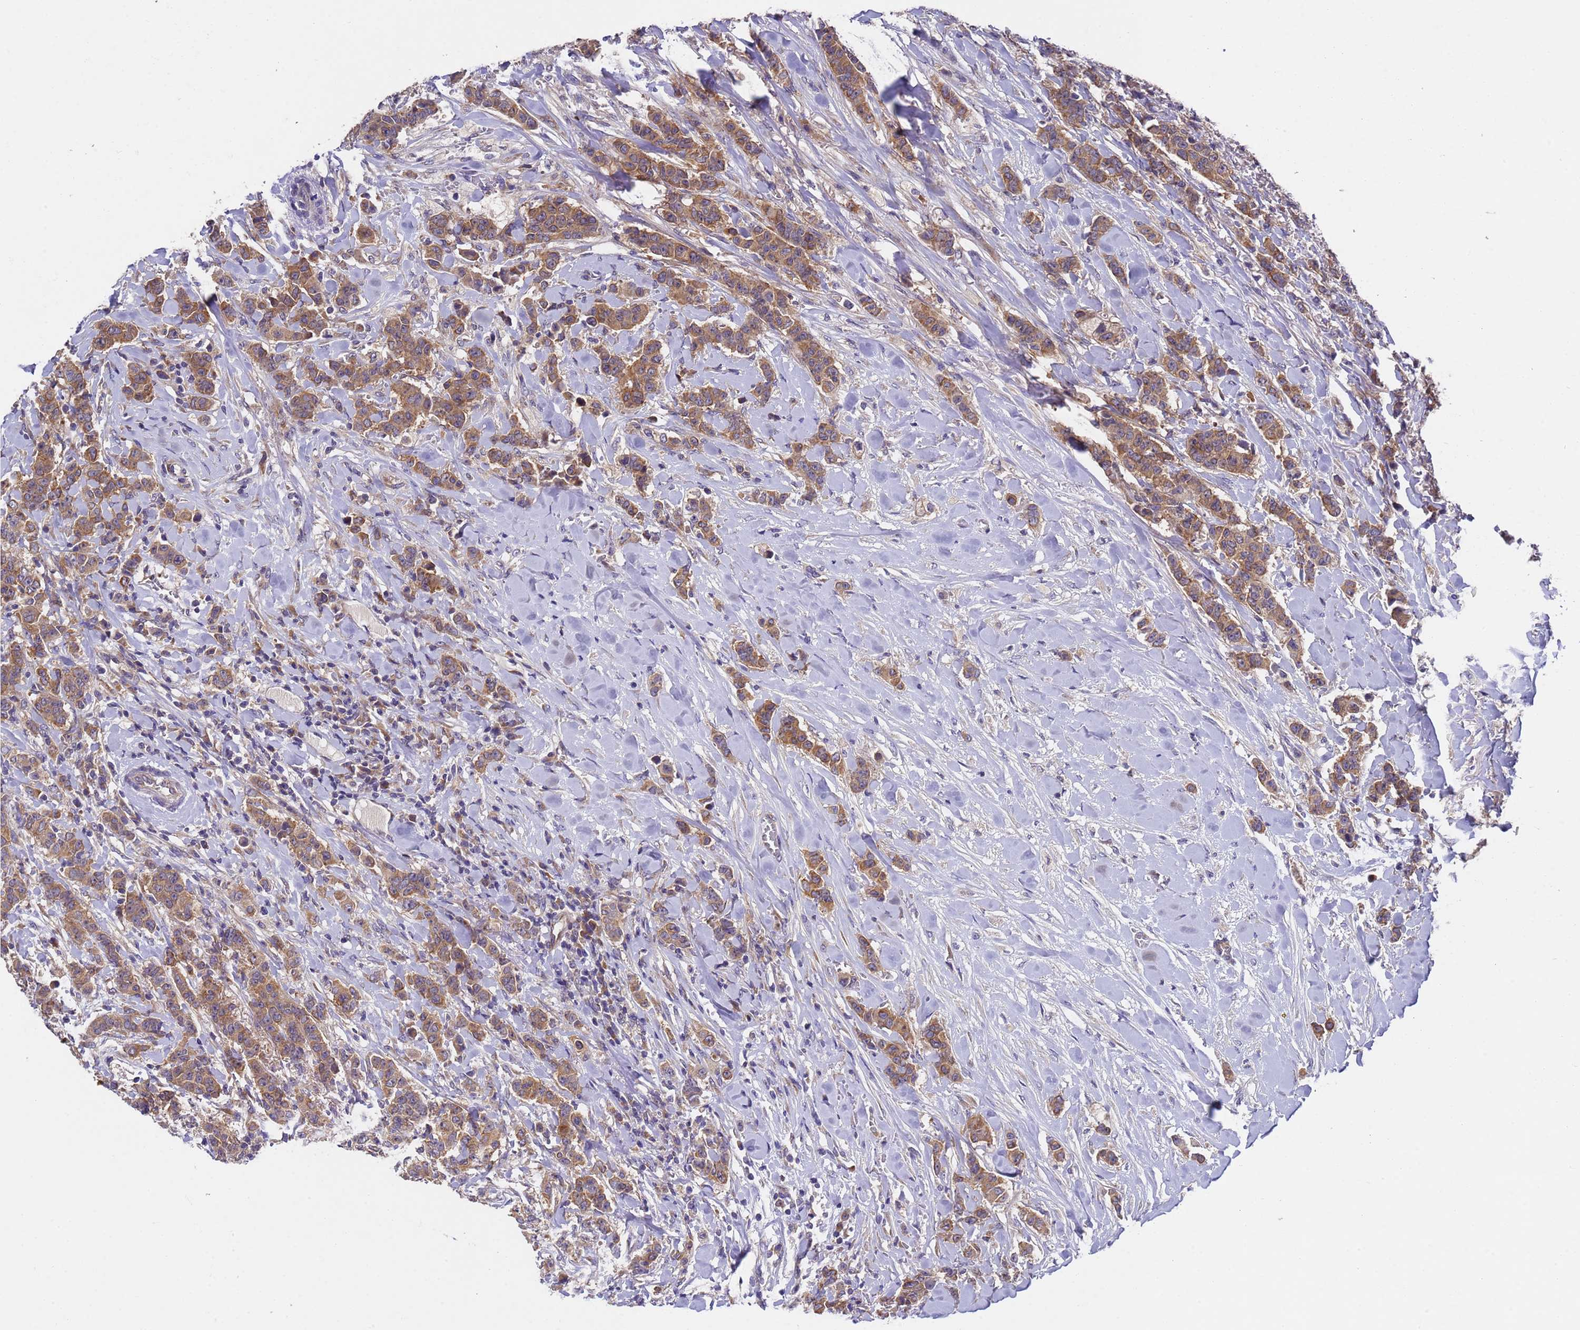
{"staining": {"intensity": "moderate", "quantity": ">75%", "location": "cytoplasmic/membranous"}, "tissue": "breast cancer", "cell_type": "Tumor cells", "image_type": "cancer", "snomed": [{"axis": "morphology", "description": "Duct carcinoma"}, {"axis": "topography", "description": "Breast"}], "caption": "IHC of breast cancer reveals medium levels of moderate cytoplasmic/membranous positivity in approximately >75% of tumor cells. The protein is shown in brown color, while the nuclei are stained blue.", "gene": "DCAF12L2", "patient": {"sex": "female", "age": 40}}